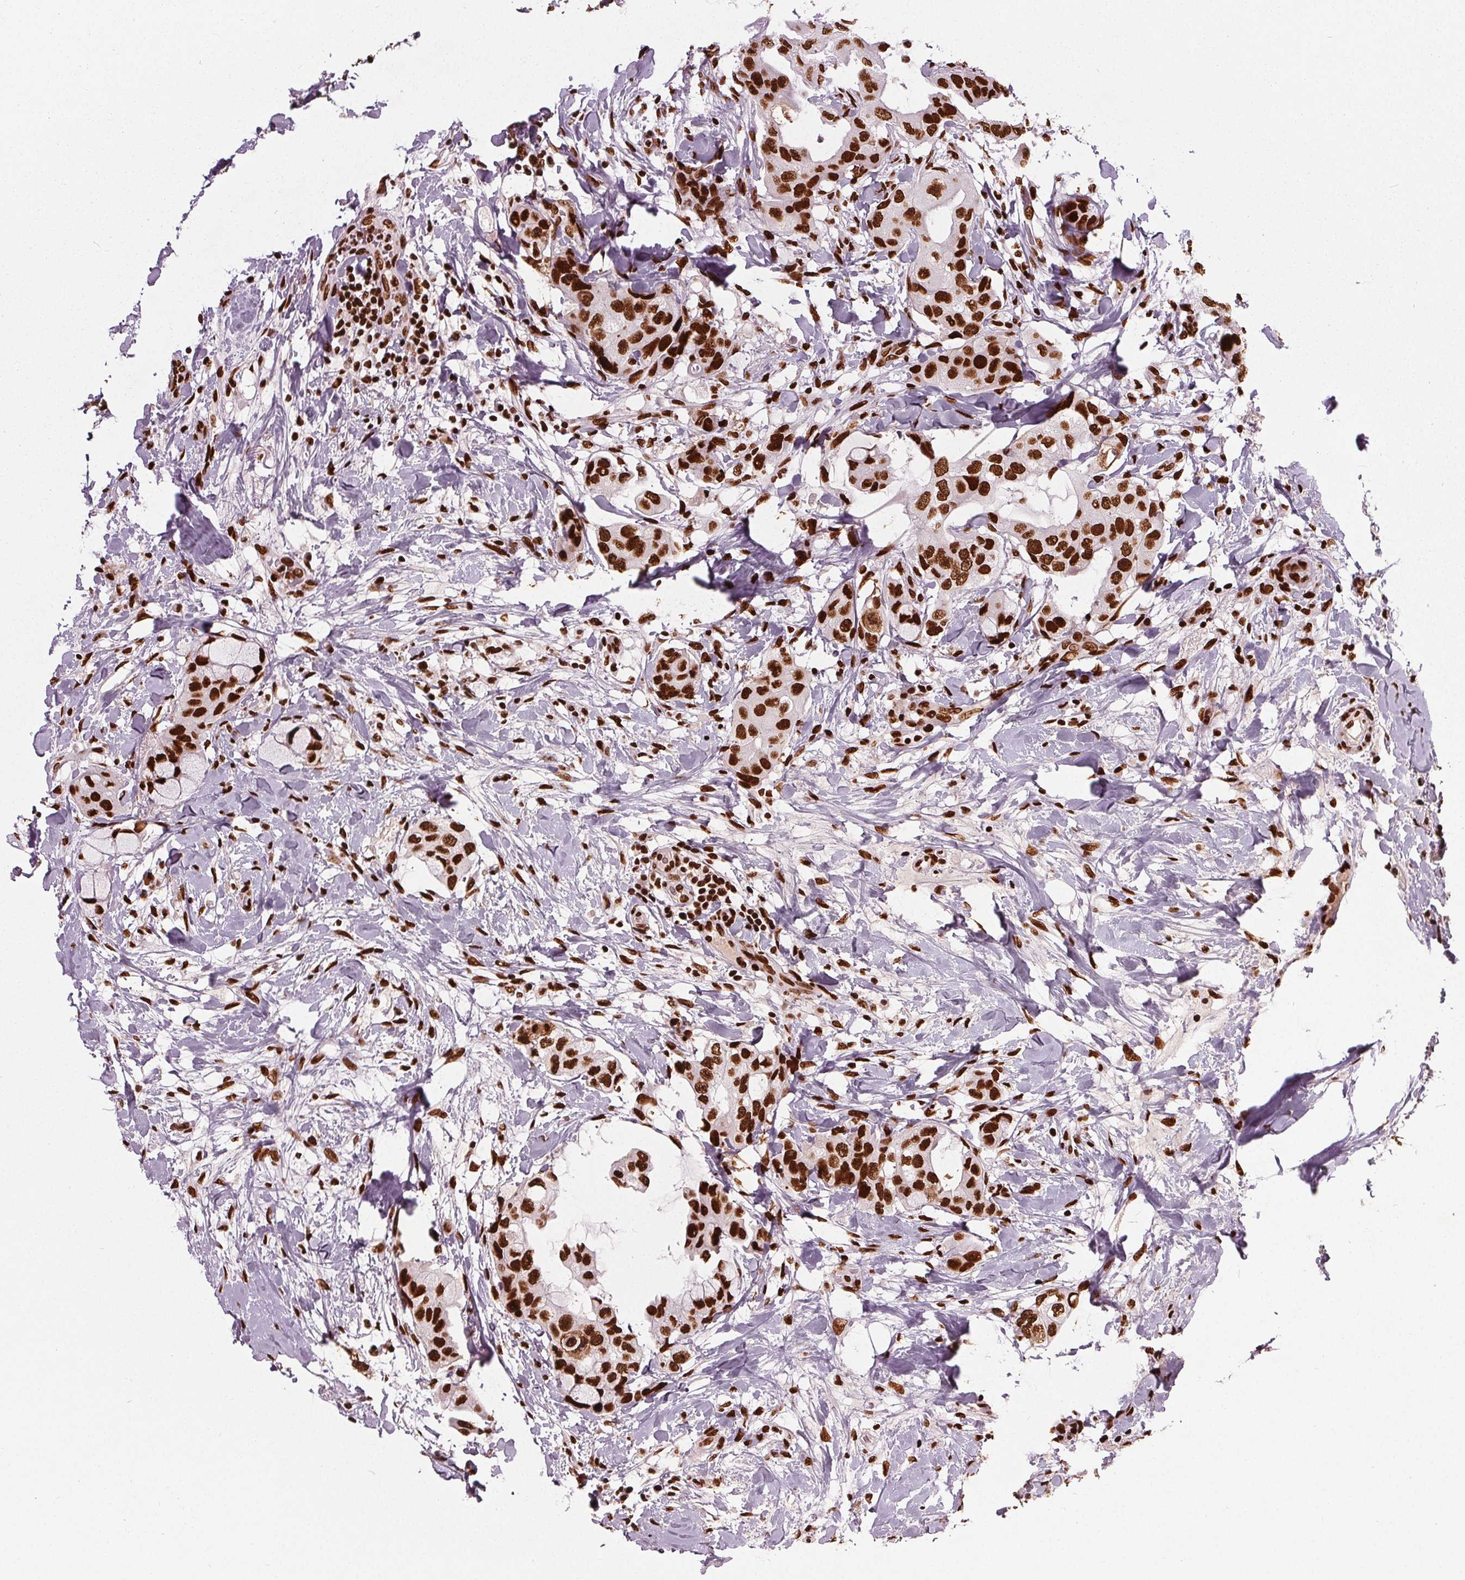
{"staining": {"intensity": "strong", "quantity": ">75%", "location": "nuclear"}, "tissue": "breast cancer", "cell_type": "Tumor cells", "image_type": "cancer", "snomed": [{"axis": "morphology", "description": "Normal tissue, NOS"}, {"axis": "morphology", "description": "Duct carcinoma"}, {"axis": "topography", "description": "Breast"}], "caption": "IHC photomicrograph of intraductal carcinoma (breast) stained for a protein (brown), which reveals high levels of strong nuclear staining in approximately >75% of tumor cells.", "gene": "BRD4", "patient": {"sex": "female", "age": 40}}